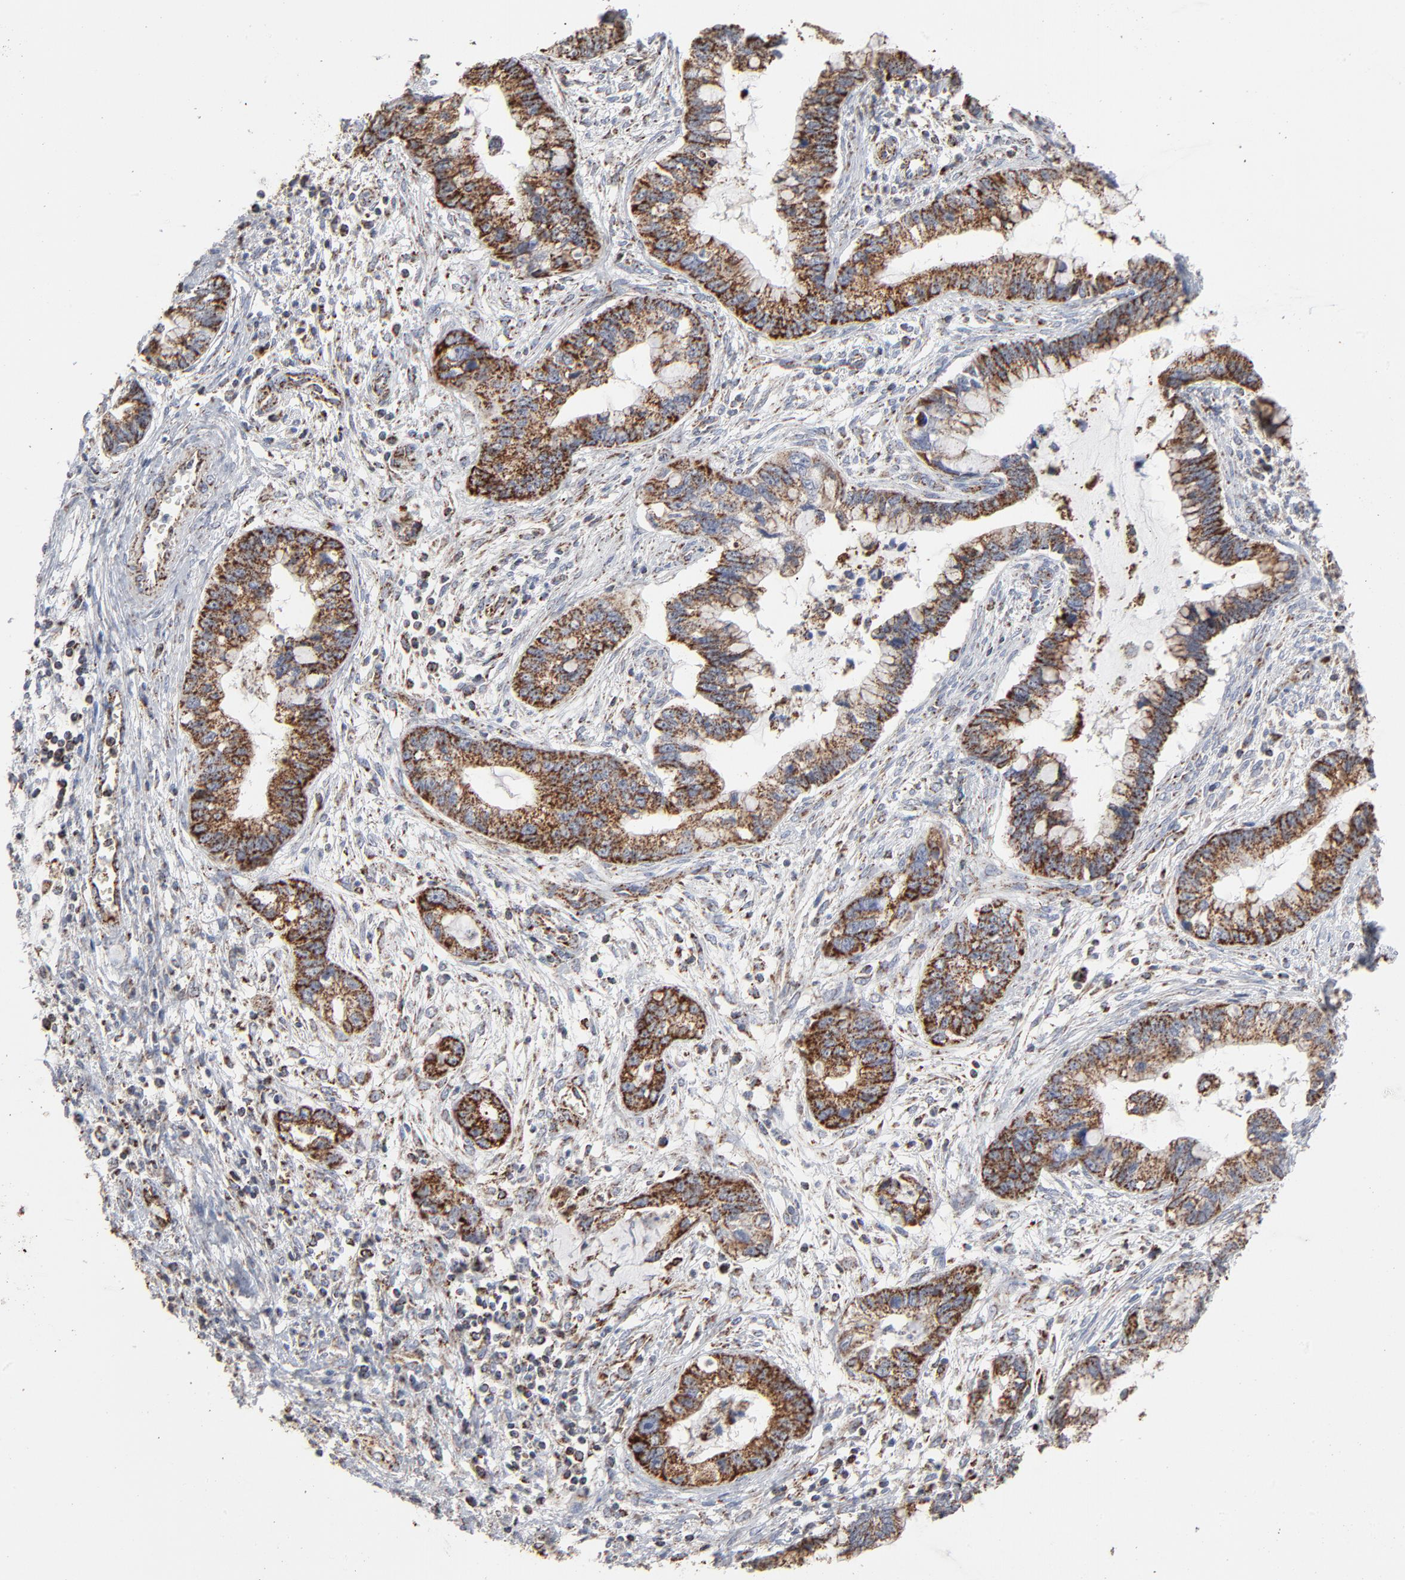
{"staining": {"intensity": "strong", "quantity": ">75%", "location": "cytoplasmic/membranous"}, "tissue": "cervical cancer", "cell_type": "Tumor cells", "image_type": "cancer", "snomed": [{"axis": "morphology", "description": "Adenocarcinoma, NOS"}, {"axis": "topography", "description": "Cervix"}], "caption": "Immunohistochemistry (IHC) histopathology image of cervical cancer (adenocarcinoma) stained for a protein (brown), which shows high levels of strong cytoplasmic/membranous staining in approximately >75% of tumor cells.", "gene": "UQCRC1", "patient": {"sex": "female", "age": 44}}